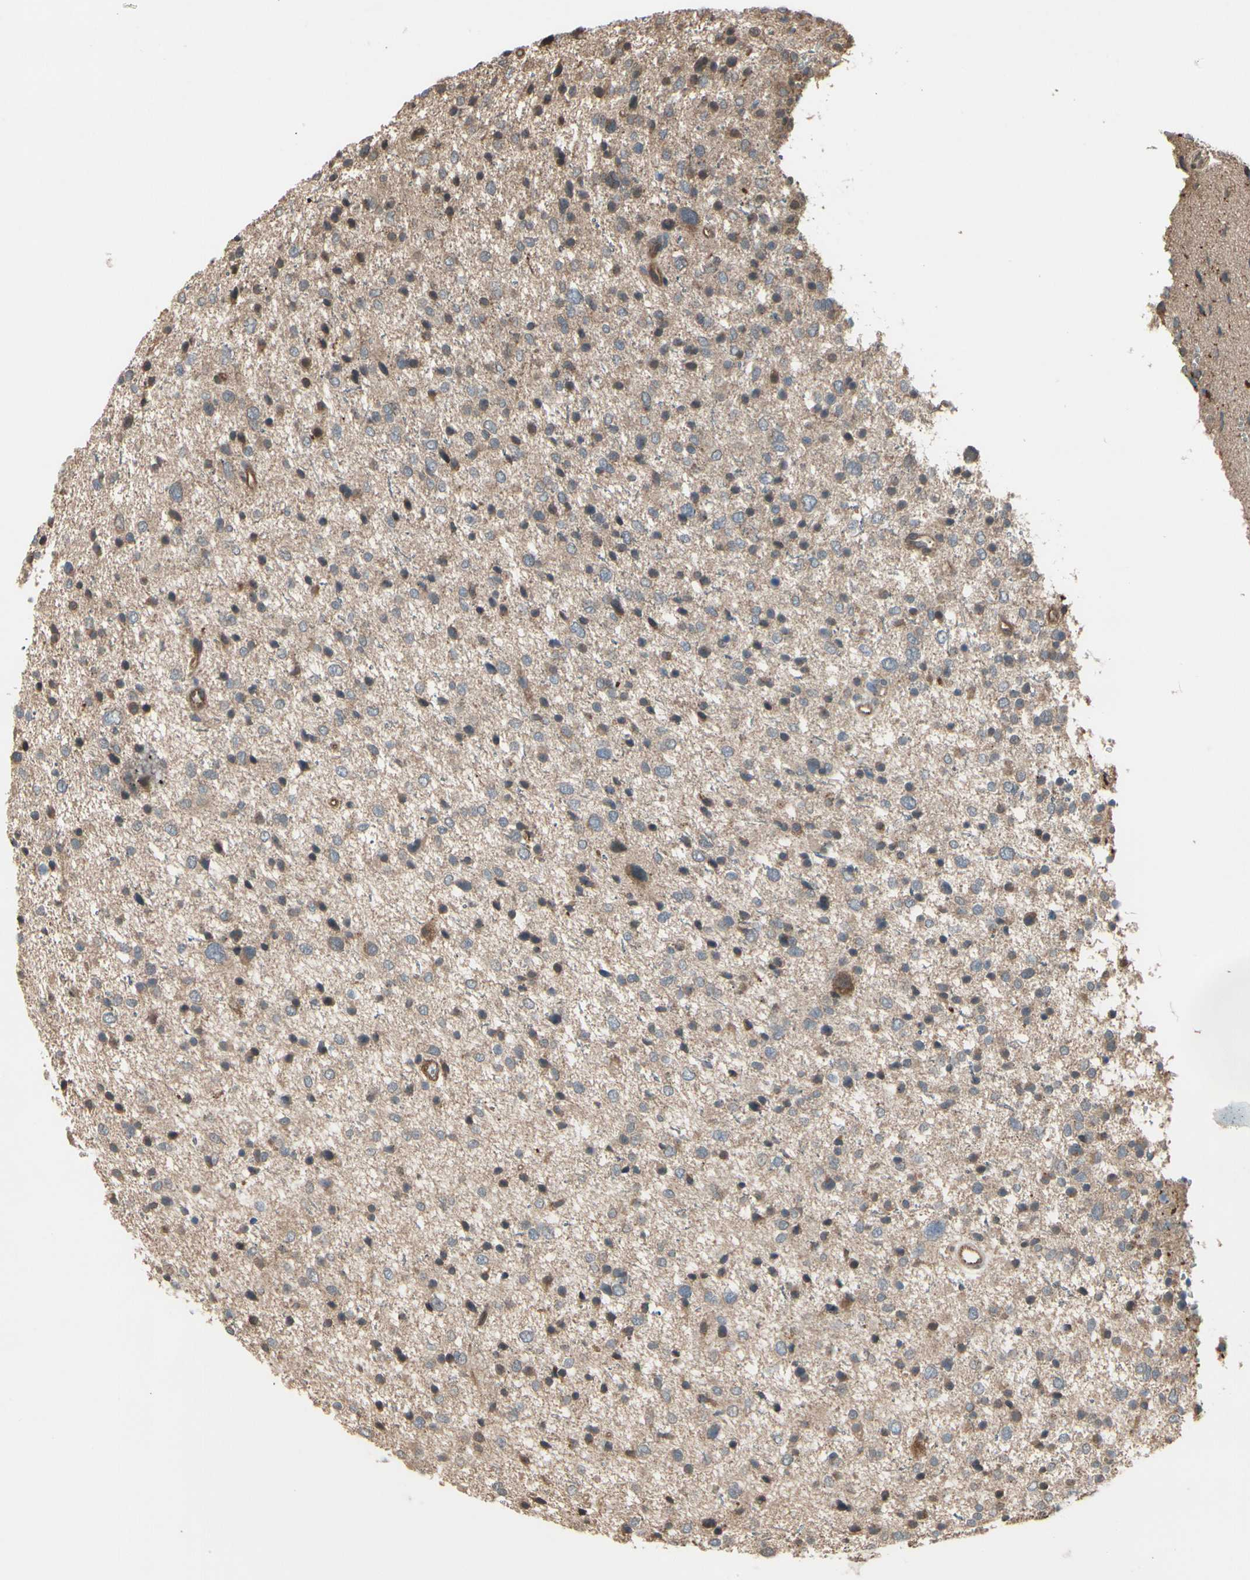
{"staining": {"intensity": "weak", "quantity": ">75%", "location": "cytoplasmic/membranous"}, "tissue": "glioma", "cell_type": "Tumor cells", "image_type": "cancer", "snomed": [{"axis": "morphology", "description": "Glioma, malignant, Low grade"}, {"axis": "topography", "description": "Brain"}], "caption": "A low amount of weak cytoplasmic/membranous expression is identified in approximately >75% of tumor cells in glioma tissue. (Stains: DAB in brown, nuclei in blue, Microscopy: brightfield microscopy at high magnification).", "gene": "PNPLA7", "patient": {"sex": "female", "age": 37}}